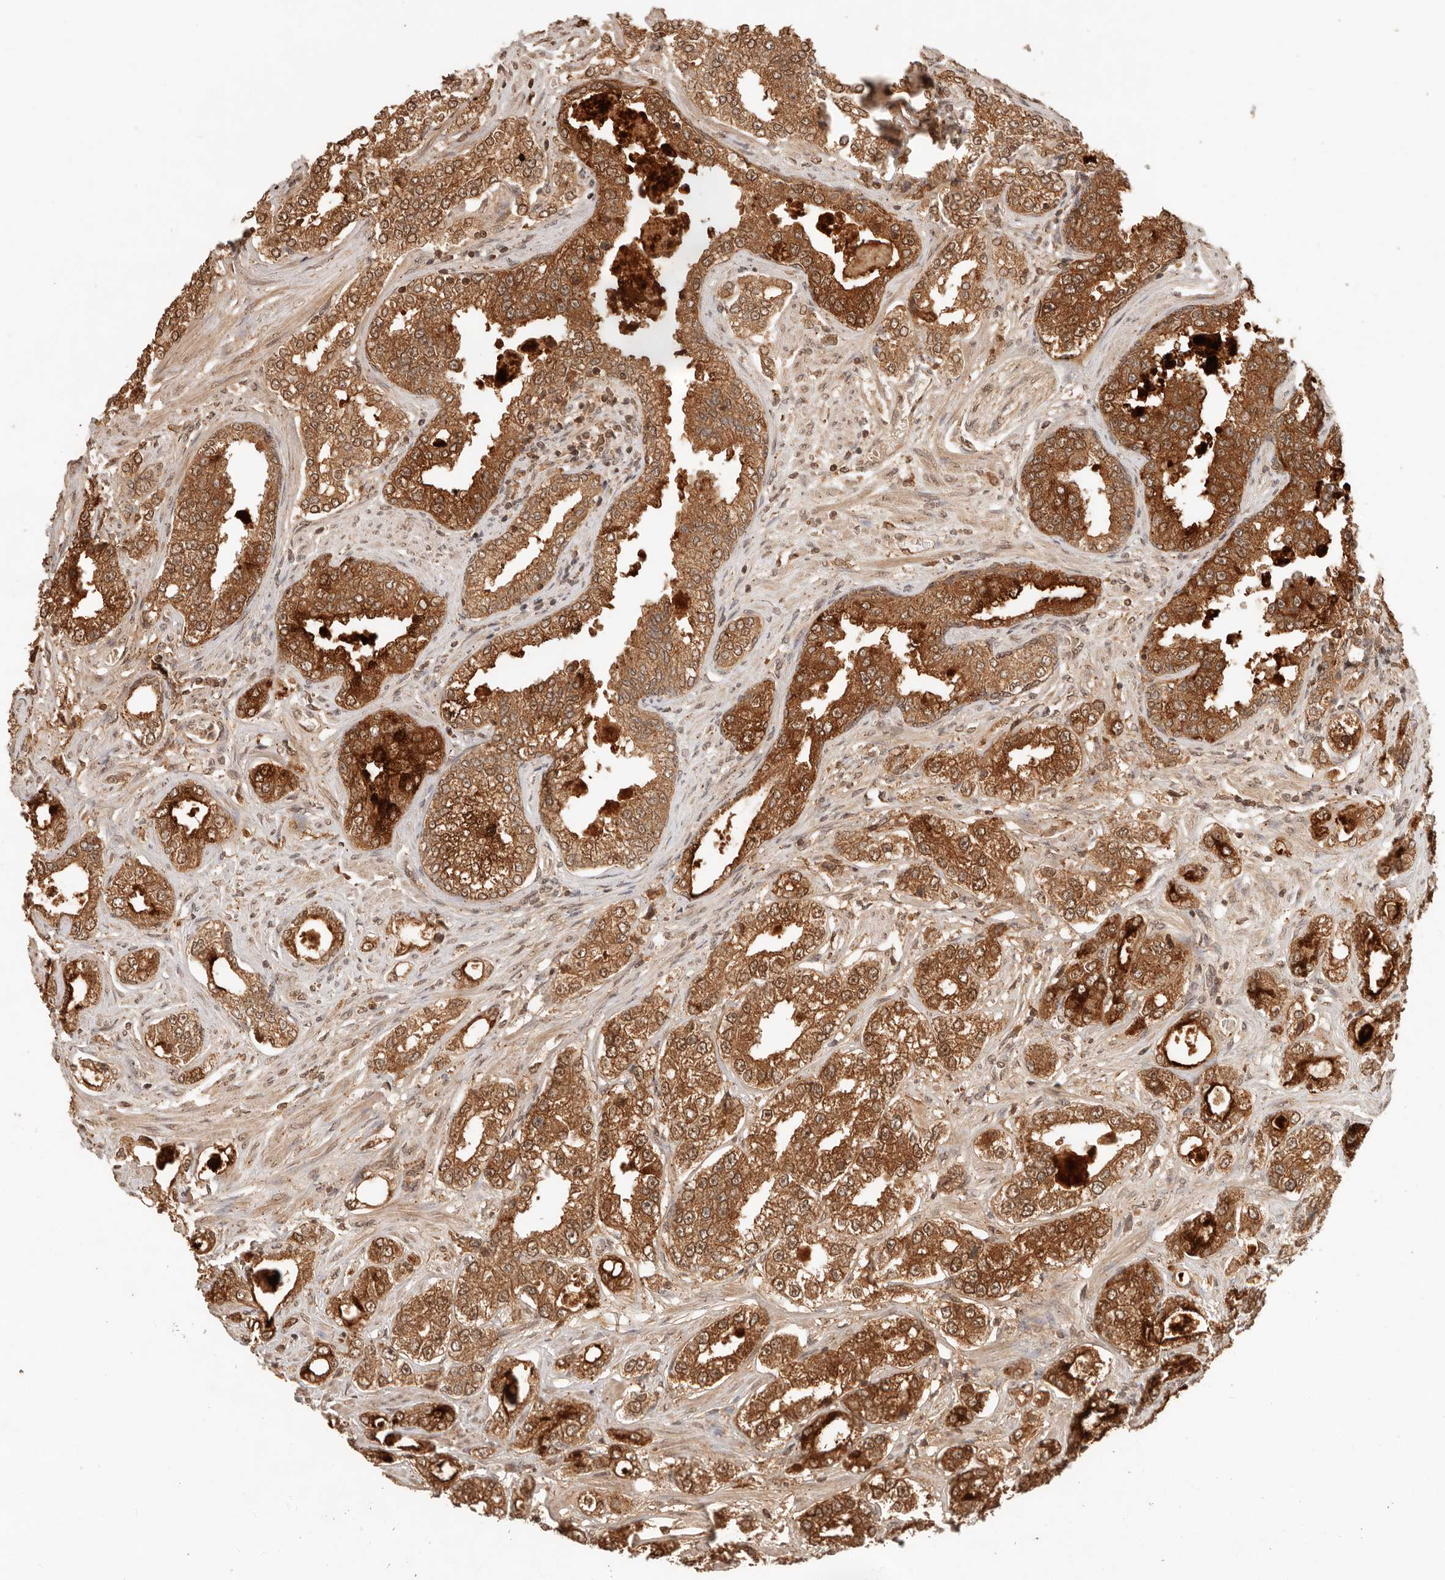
{"staining": {"intensity": "strong", "quantity": ">75%", "location": "cytoplasmic/membranous"}, "tissue": "prostate cancer", "cell_type": "Tumor cells", "image_type": "cancer", "snomed": [{"axis": "morphology", "description": "Normal tissue, NOS"}, {"axis": "morphology", "description": "Adenocarcinoma, High grade"}, {"axis": "topography", "description": "Prostate"}], "caption": "Human prostate cancer stained with a protein marker demonstrates strong staining in tumor cells.", "gene": "LMO4", "patient": {"sex": "male", "age": 83}}